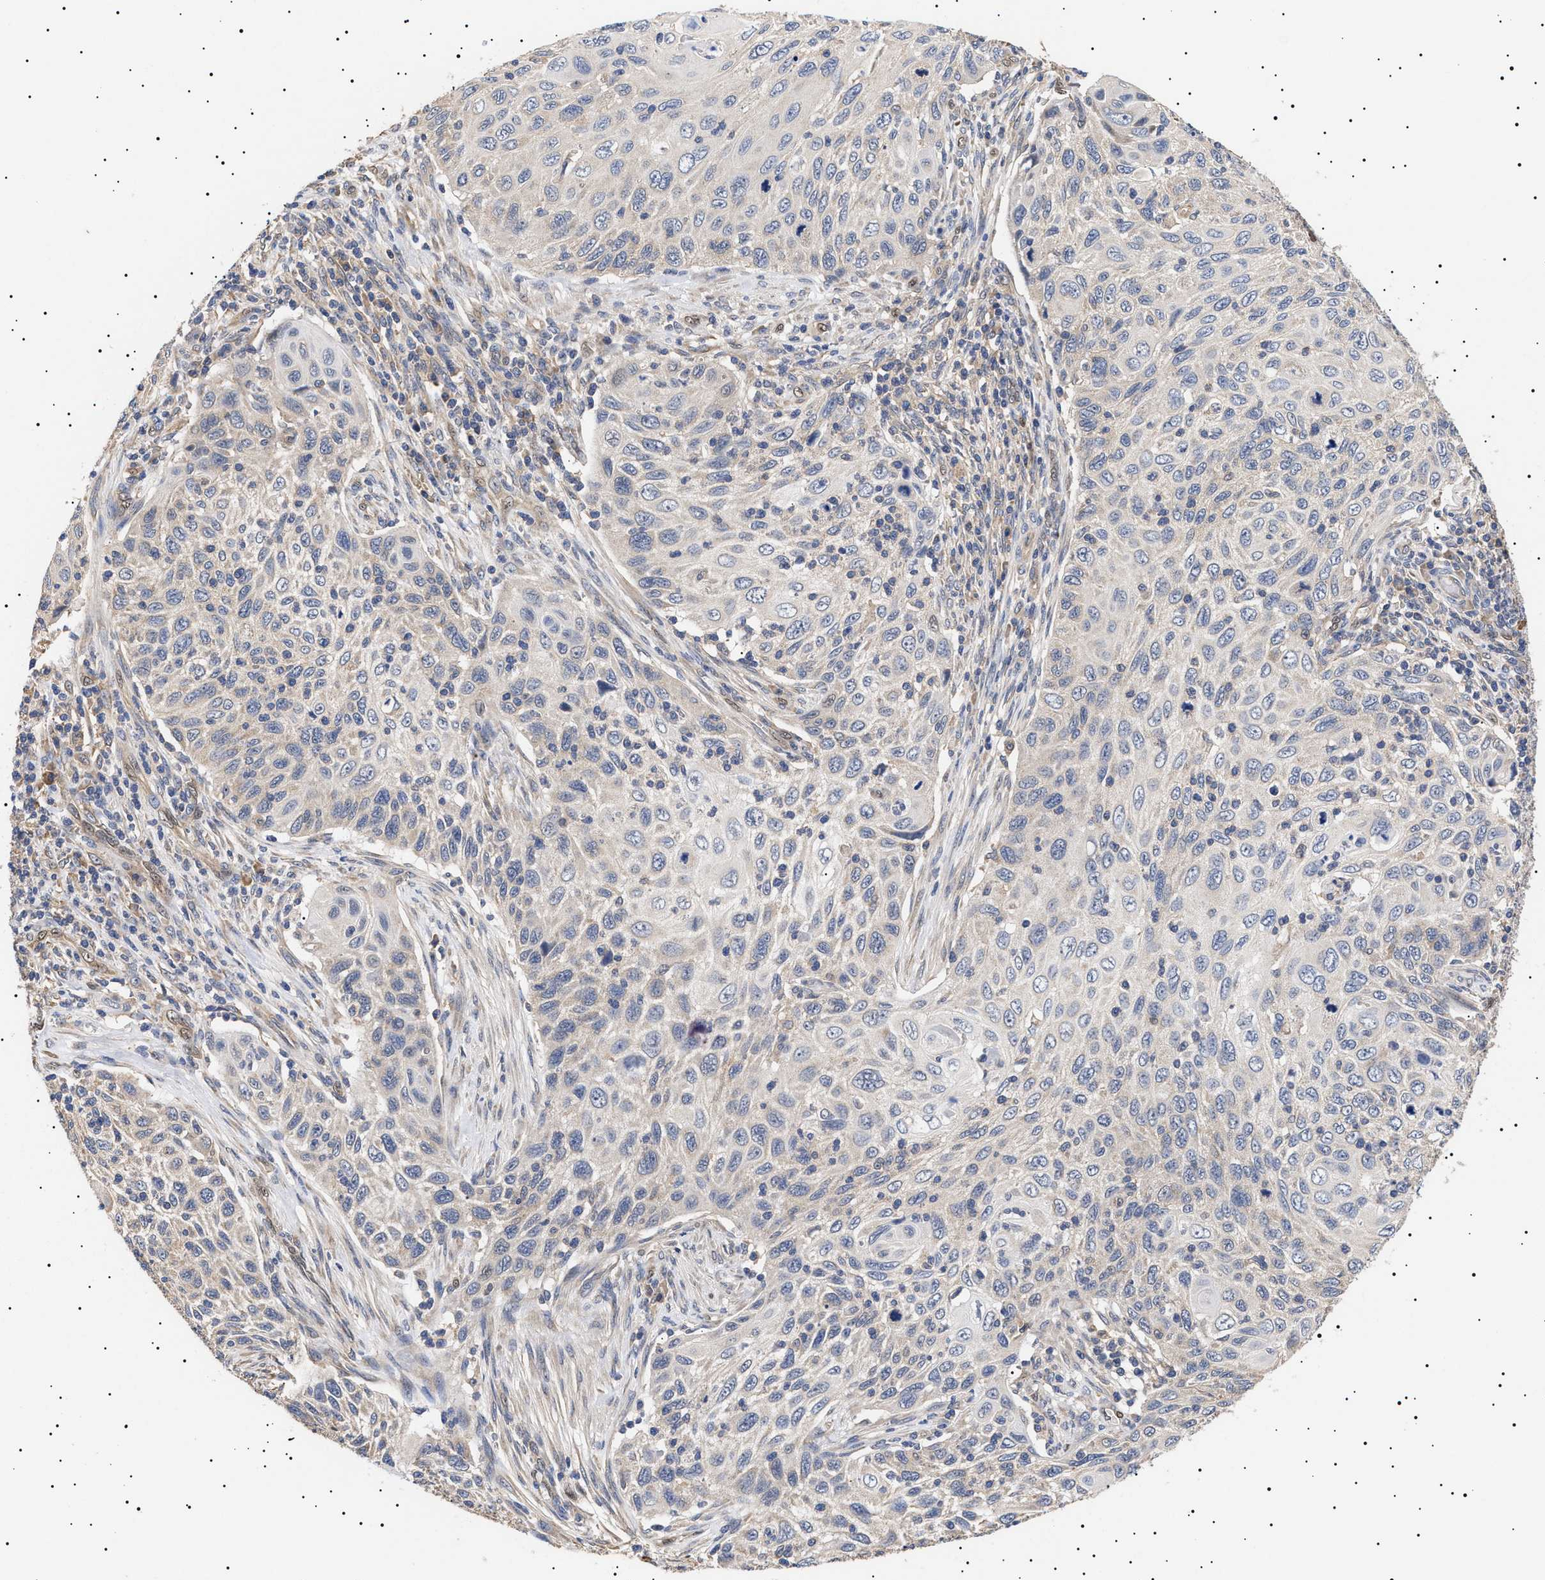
{"staining": {"intensity": "negative", "quantity": "none", "location": "none"}, "tissue": "cervical cancer", "cell_type": "Tumor cells", "image_type": "cancer", "snomed": [{"axis": "morphology", "description": "Squamous cell carcinoma, NOS"}, {"axis": "topography", "description": "Cervix"}], "caption": "Immunohistochemistry (IHC) of squamous cell carcinoma (cervical) demonstrates no staining in tumor cells.", "gene": "KRBA1", "patient": {"sex": "female", "age": 70}}